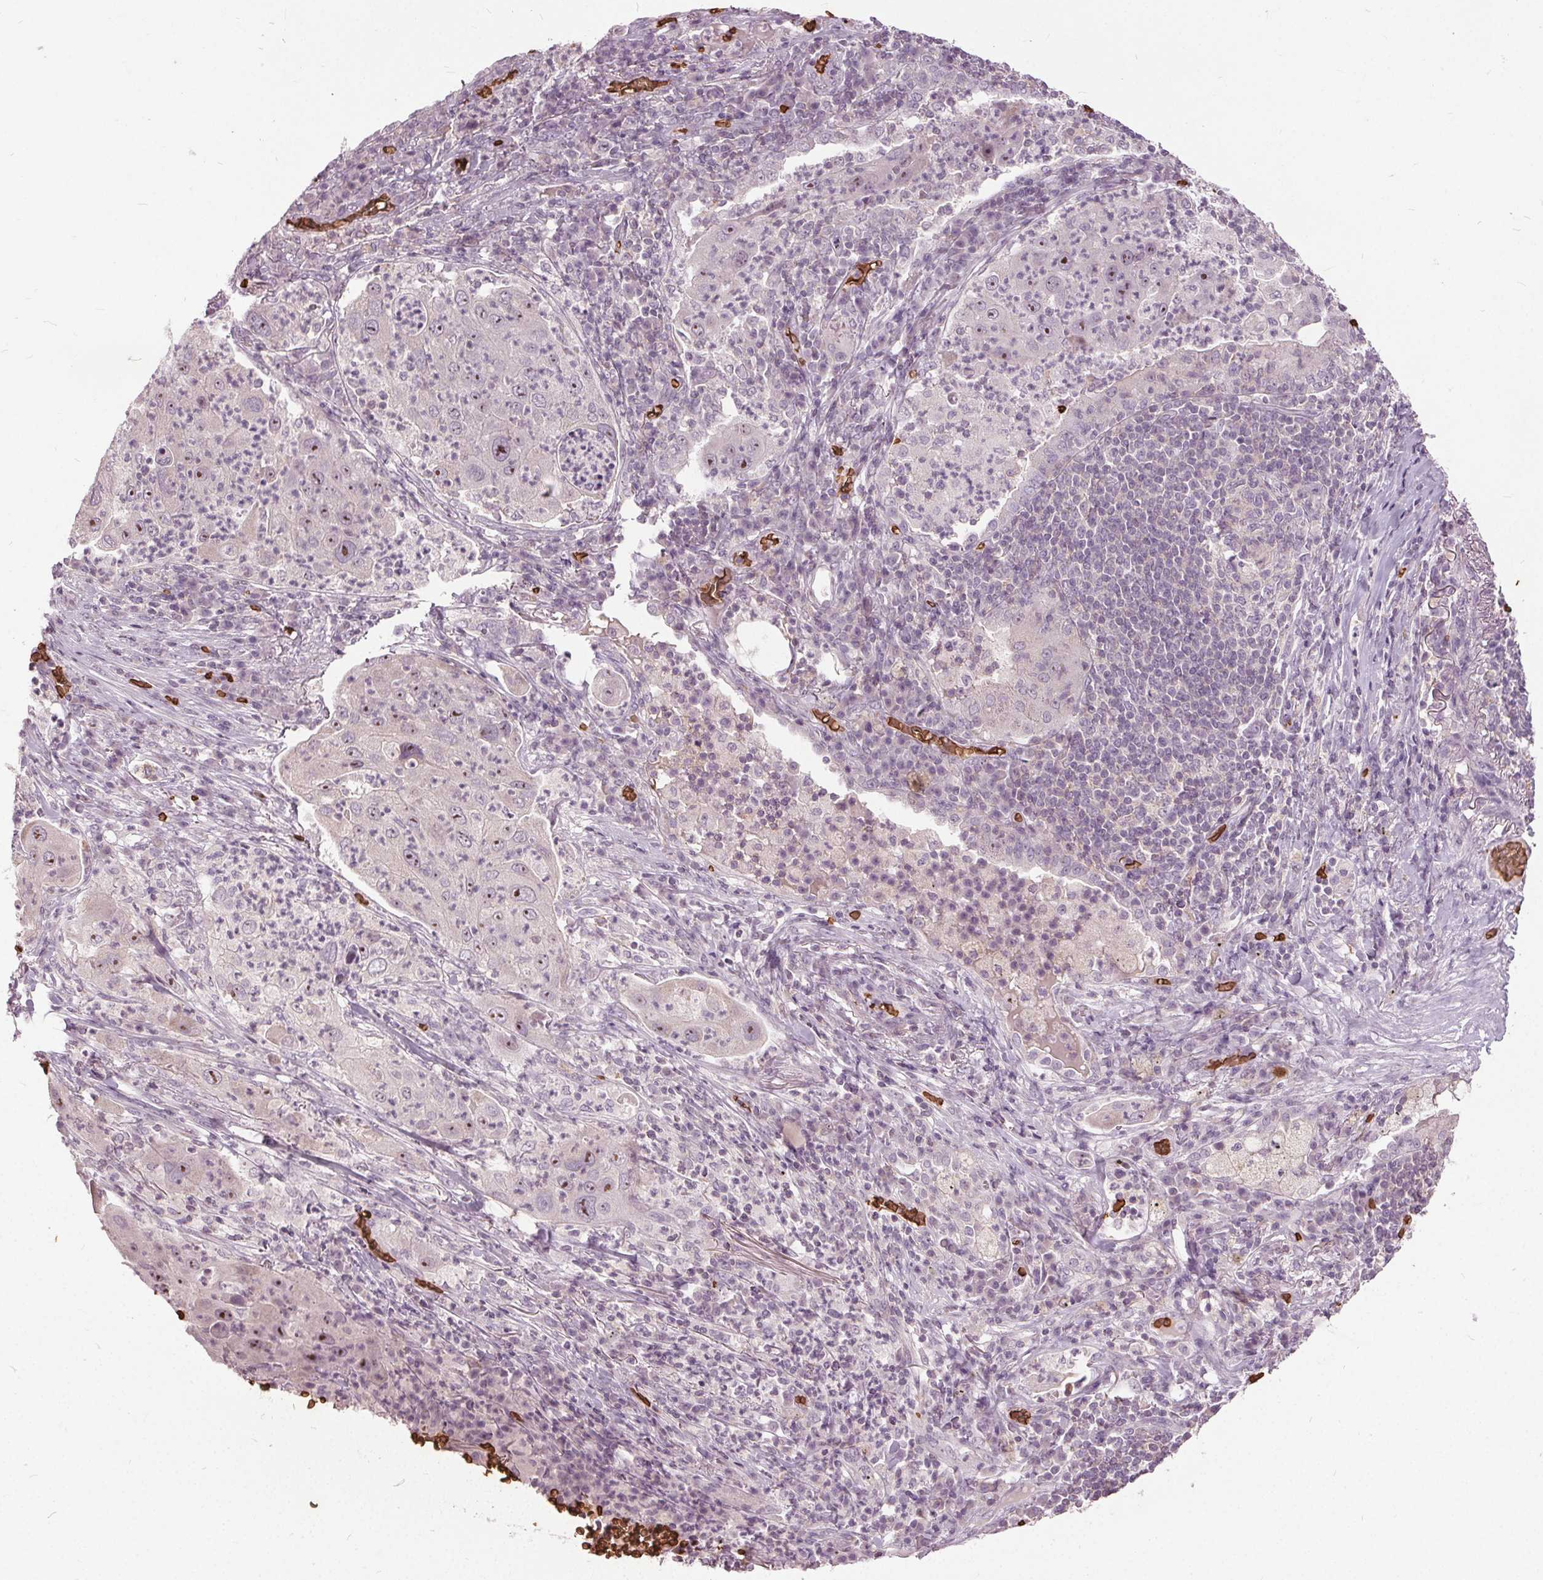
{"staining": {"intensity": "negative", "quantity": "none", "location": "none"}, "tissue": "lung cancer", "cell_type": "Tumor cells", "image_type": "cancer", "snomed": [{"axis": "morphology", "description": "Squamous cell carcinoma, NOS"}, {"axis": "topography", "description": "Lung"}], "caption": "High magnification brightfield microscopy of lung cancer stained with DAB (brown) and counterstained with hematoxylin (blue): tumor cells show no significant staining. (Brightfield microscopy of DAB immunohistochemistry at high magnification).", "gene": "SLC4A1", "patient": {"sex": "female", "age": 59}}